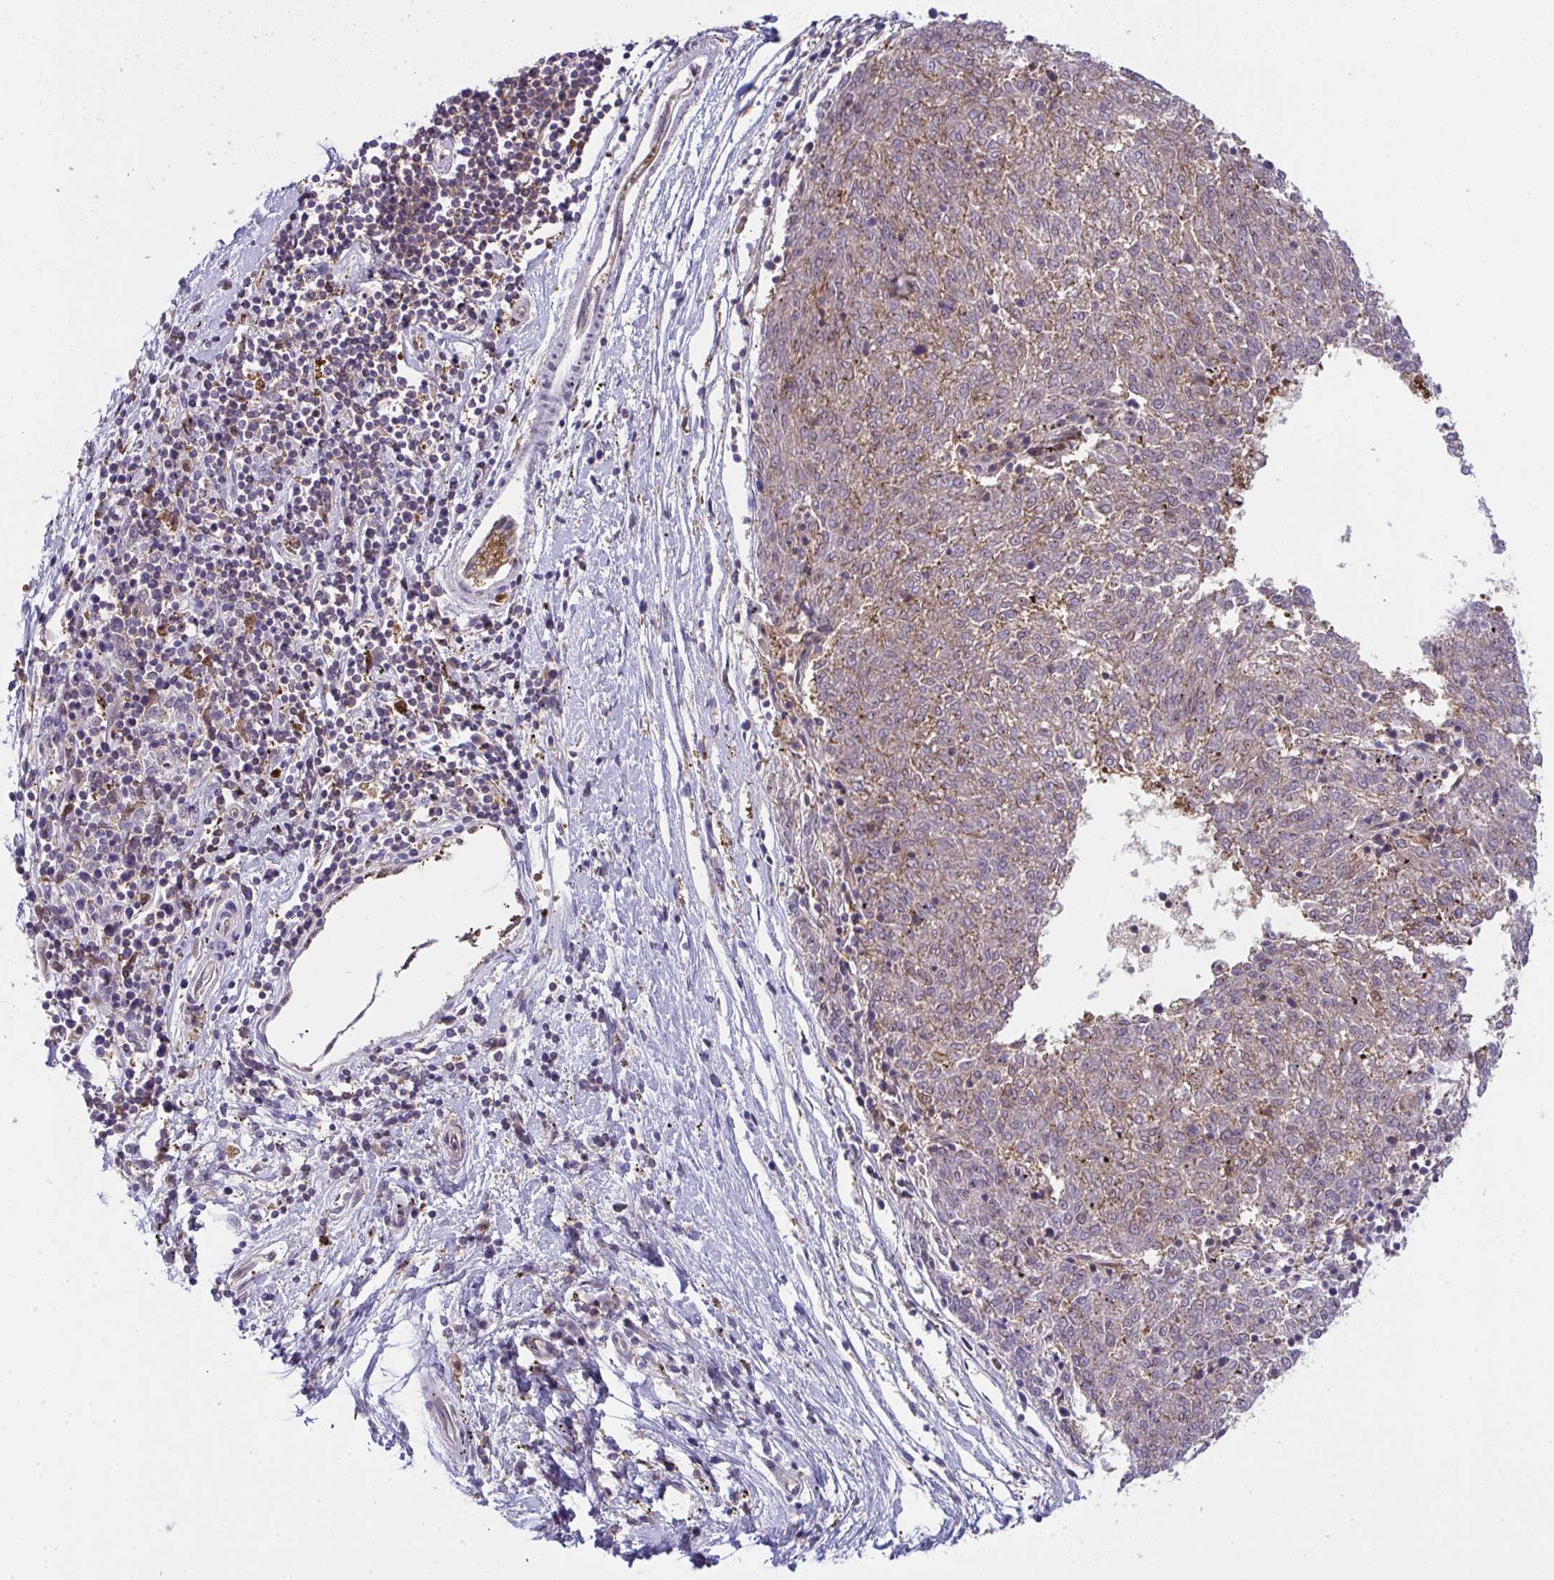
{"staining": {"intensity": "moderate", "quantity": "25%-75%", "location": "cytoplasmic/membranous"}, "tissue": "melanoma", "cell_type": "Tumor cells", "image_type": "cancer", "snomed": [{"axis": "morphology", "description": "Malignant melanoma, NOS"}, {"axis": "topography", "description": "Skin"}], "caption": "Melanoma tissue exhibits moderate cytoplasmic/membranous positivity in approximately 25%-75% of tumor cells, visualized by immunohistochemistry.", "gene": "ALDH16A1", "patient": {"sex": "female", "age": 72}}